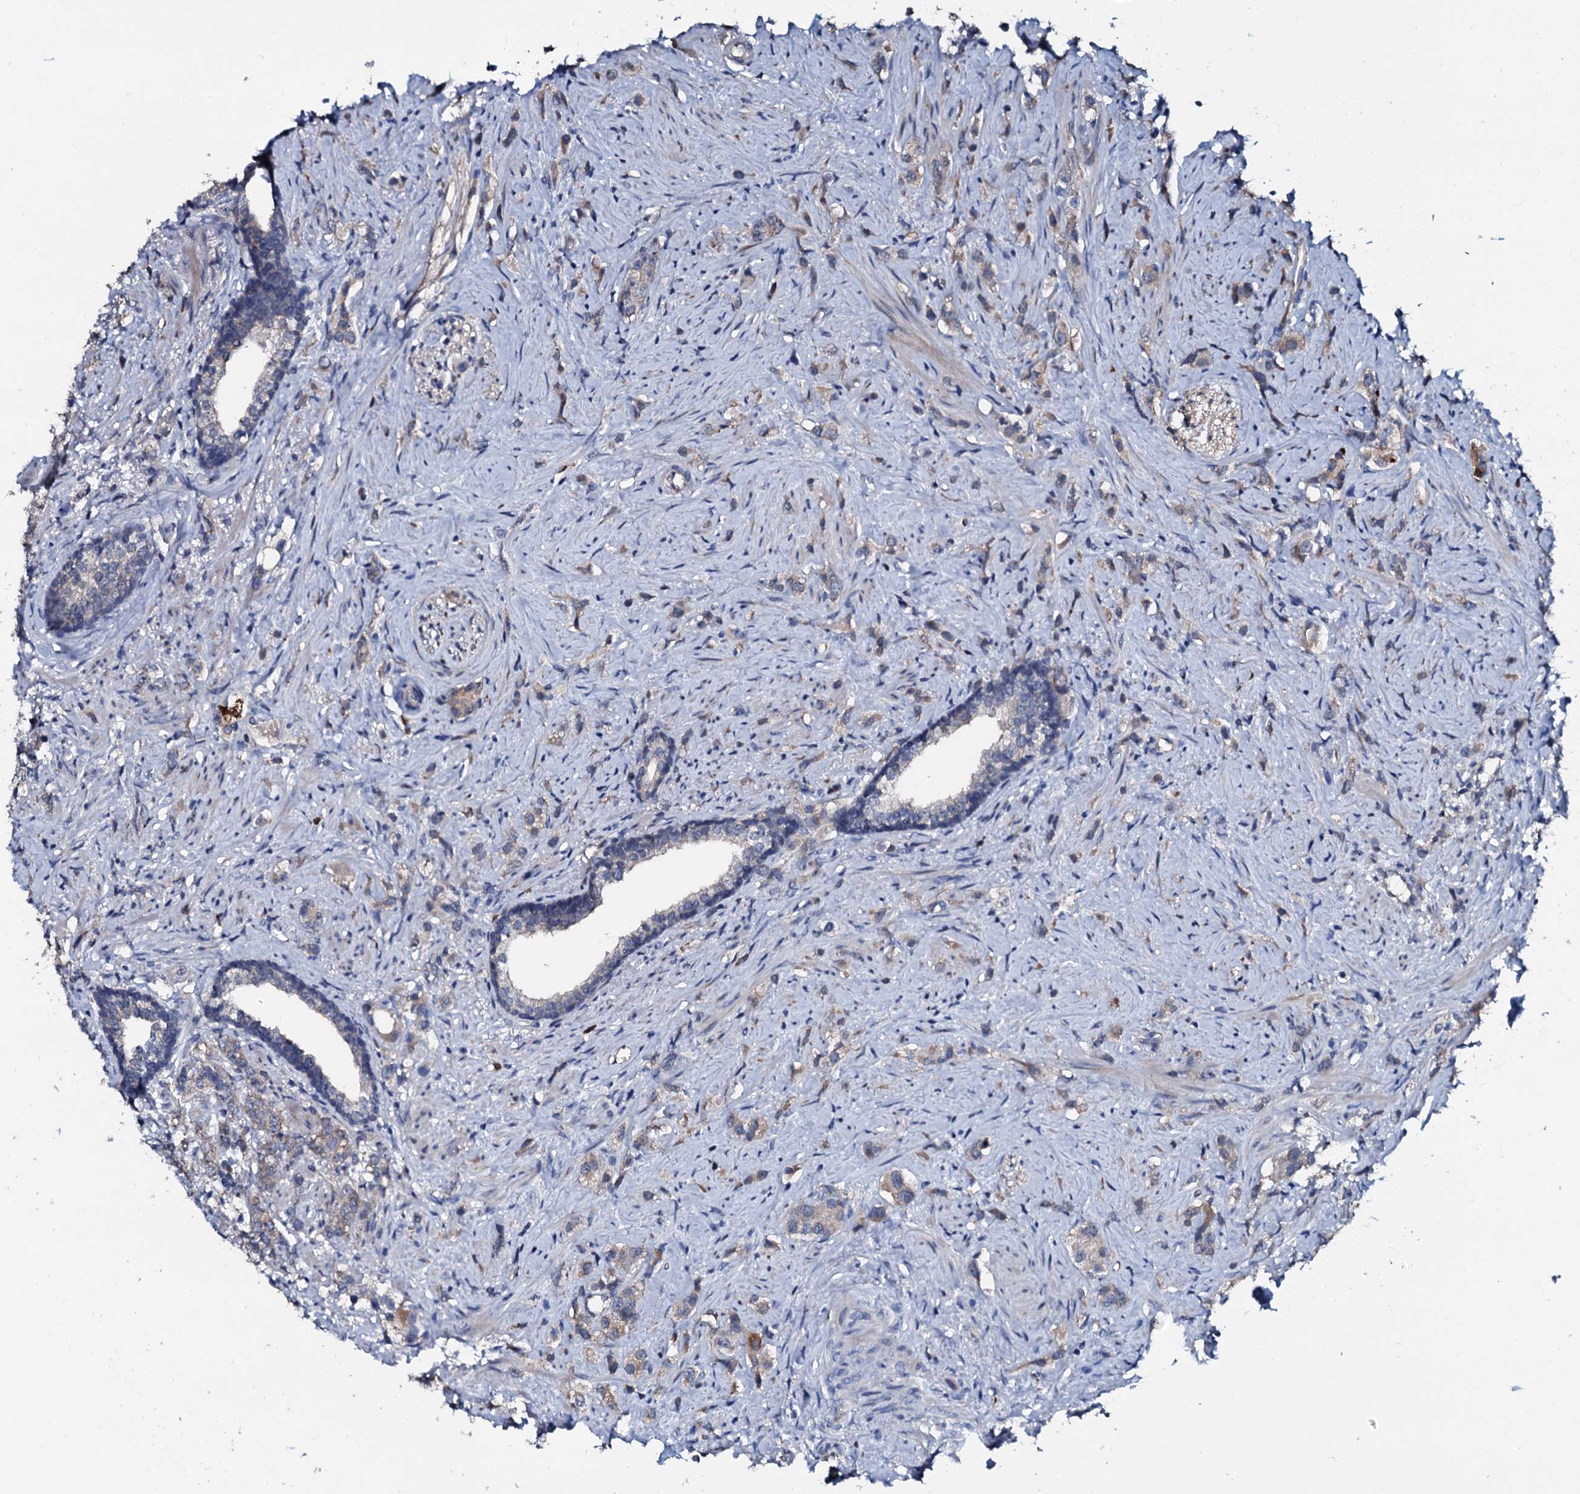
{"staining": {"intensity": "weak", "quantity": "<25%", "location": "cytoplasmic/membranous"}, "tissue": "prostate cancer", "cell_type": "Tumor cells", "image_type": "cancer", "snomed": [{"axis": "morphology", "description": "Adenocarcinoma, High grade"}, {"axis": "topography", "description": "Prostate"}], "caption": "Prostate cancer (high-grade adenocarcinoma) was stained to show a protein in brown. There is no significant staining in tumor cells.", "gene": "IL12B", "patient": {"sex": "male", "age": 63}}